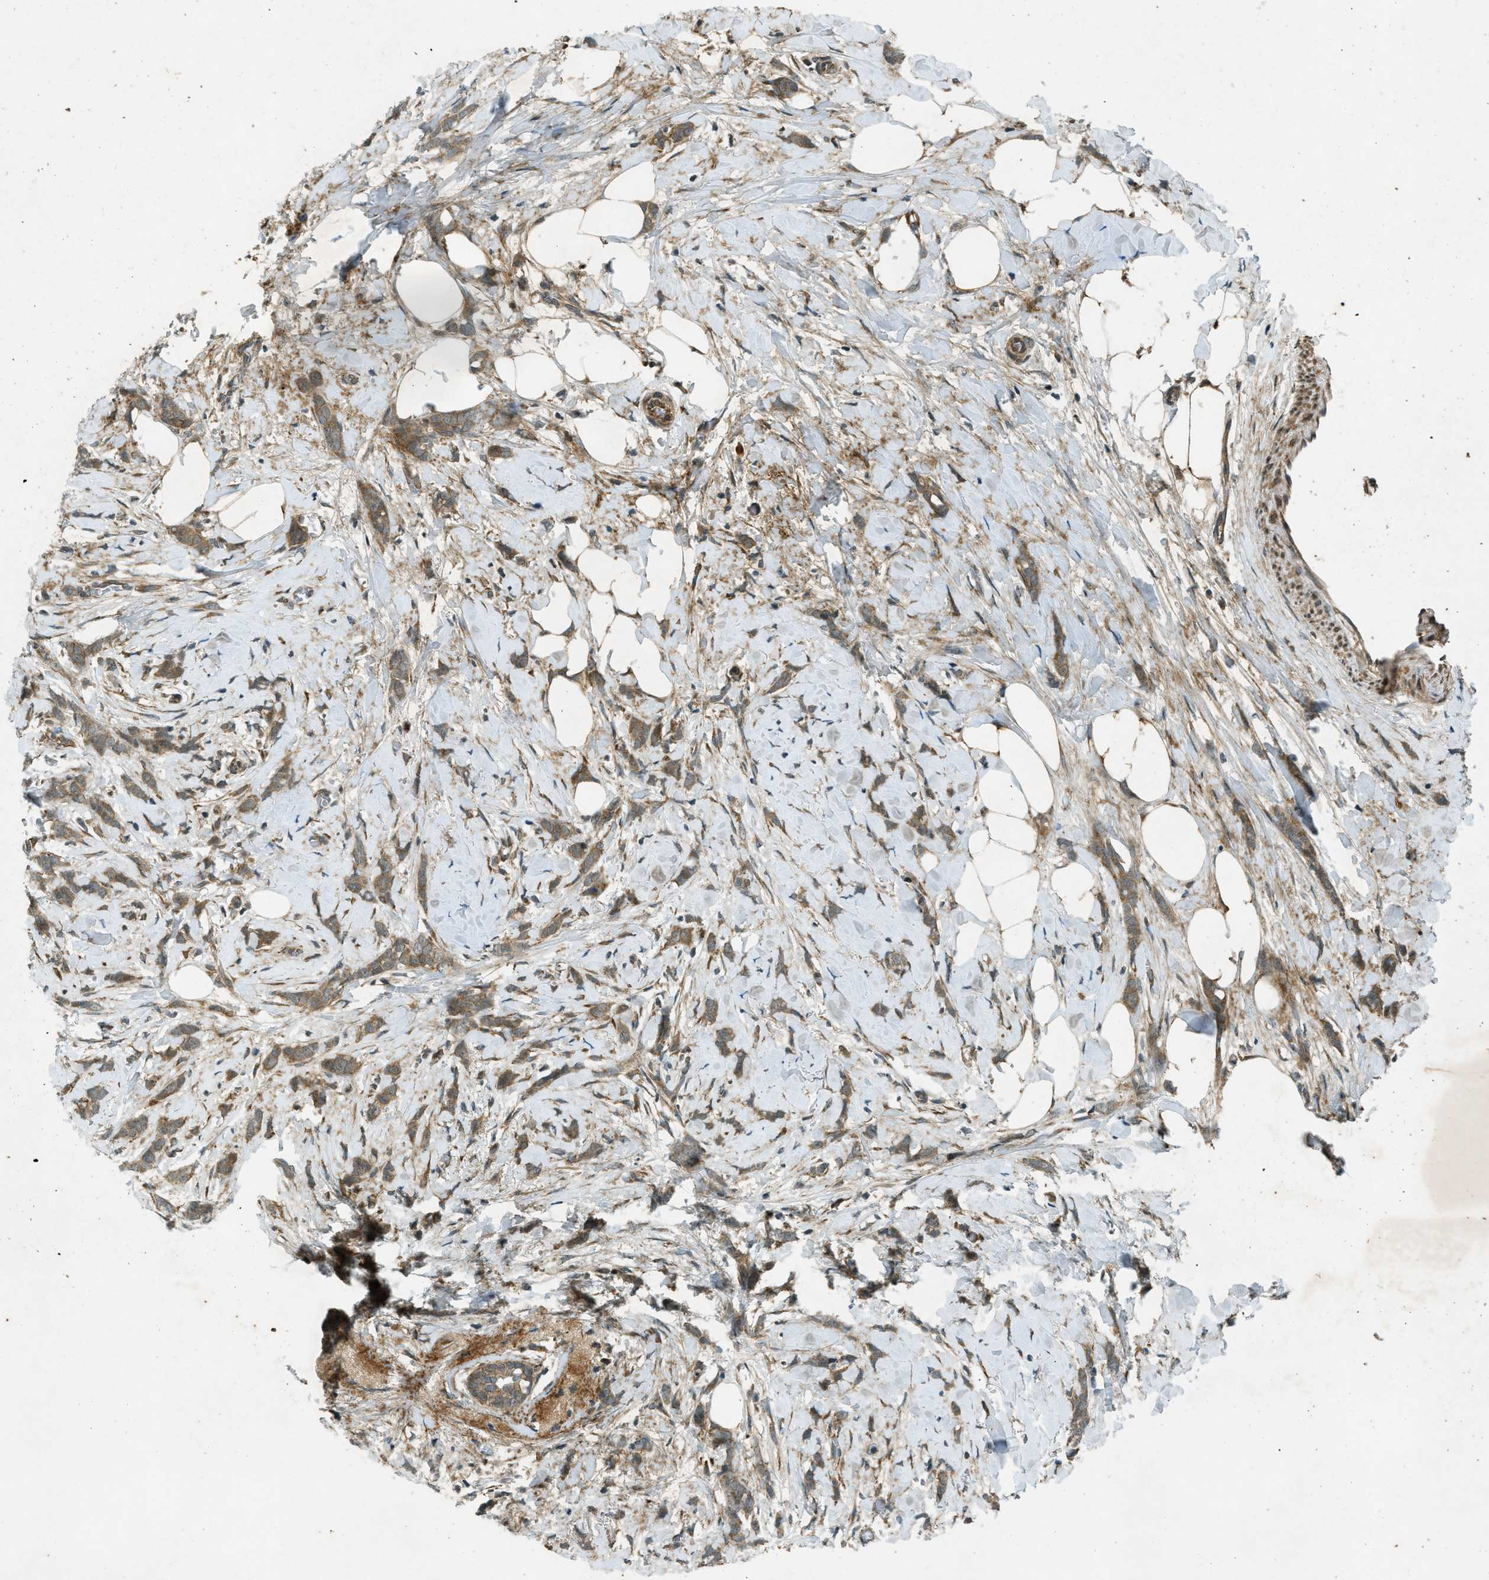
{"staining": {"intensity": "moderate", "quantity": ">75%", "location": "cytoplasmic/membranous"}, "tissue": "breast cancer", "cell_type": "Tumor cells", "image_type": "cancer", "snomed": [{"axis": "morphology", "description": "Lobular carcinoma, in situ"}, {"axis": "morphology", "description": "Lobular carcinoma"}, {"axis": "topography", "description": "Breast"}], "caption": "A high-resolution micrograph shows IHC staining of breast lobular carcinoma, which displays moderate cytoplasmic/membranous expression in approximately >75% of tumor cells.", "gene": "EIF2AK3", "patient": {"sex": "female", "age": 41}}